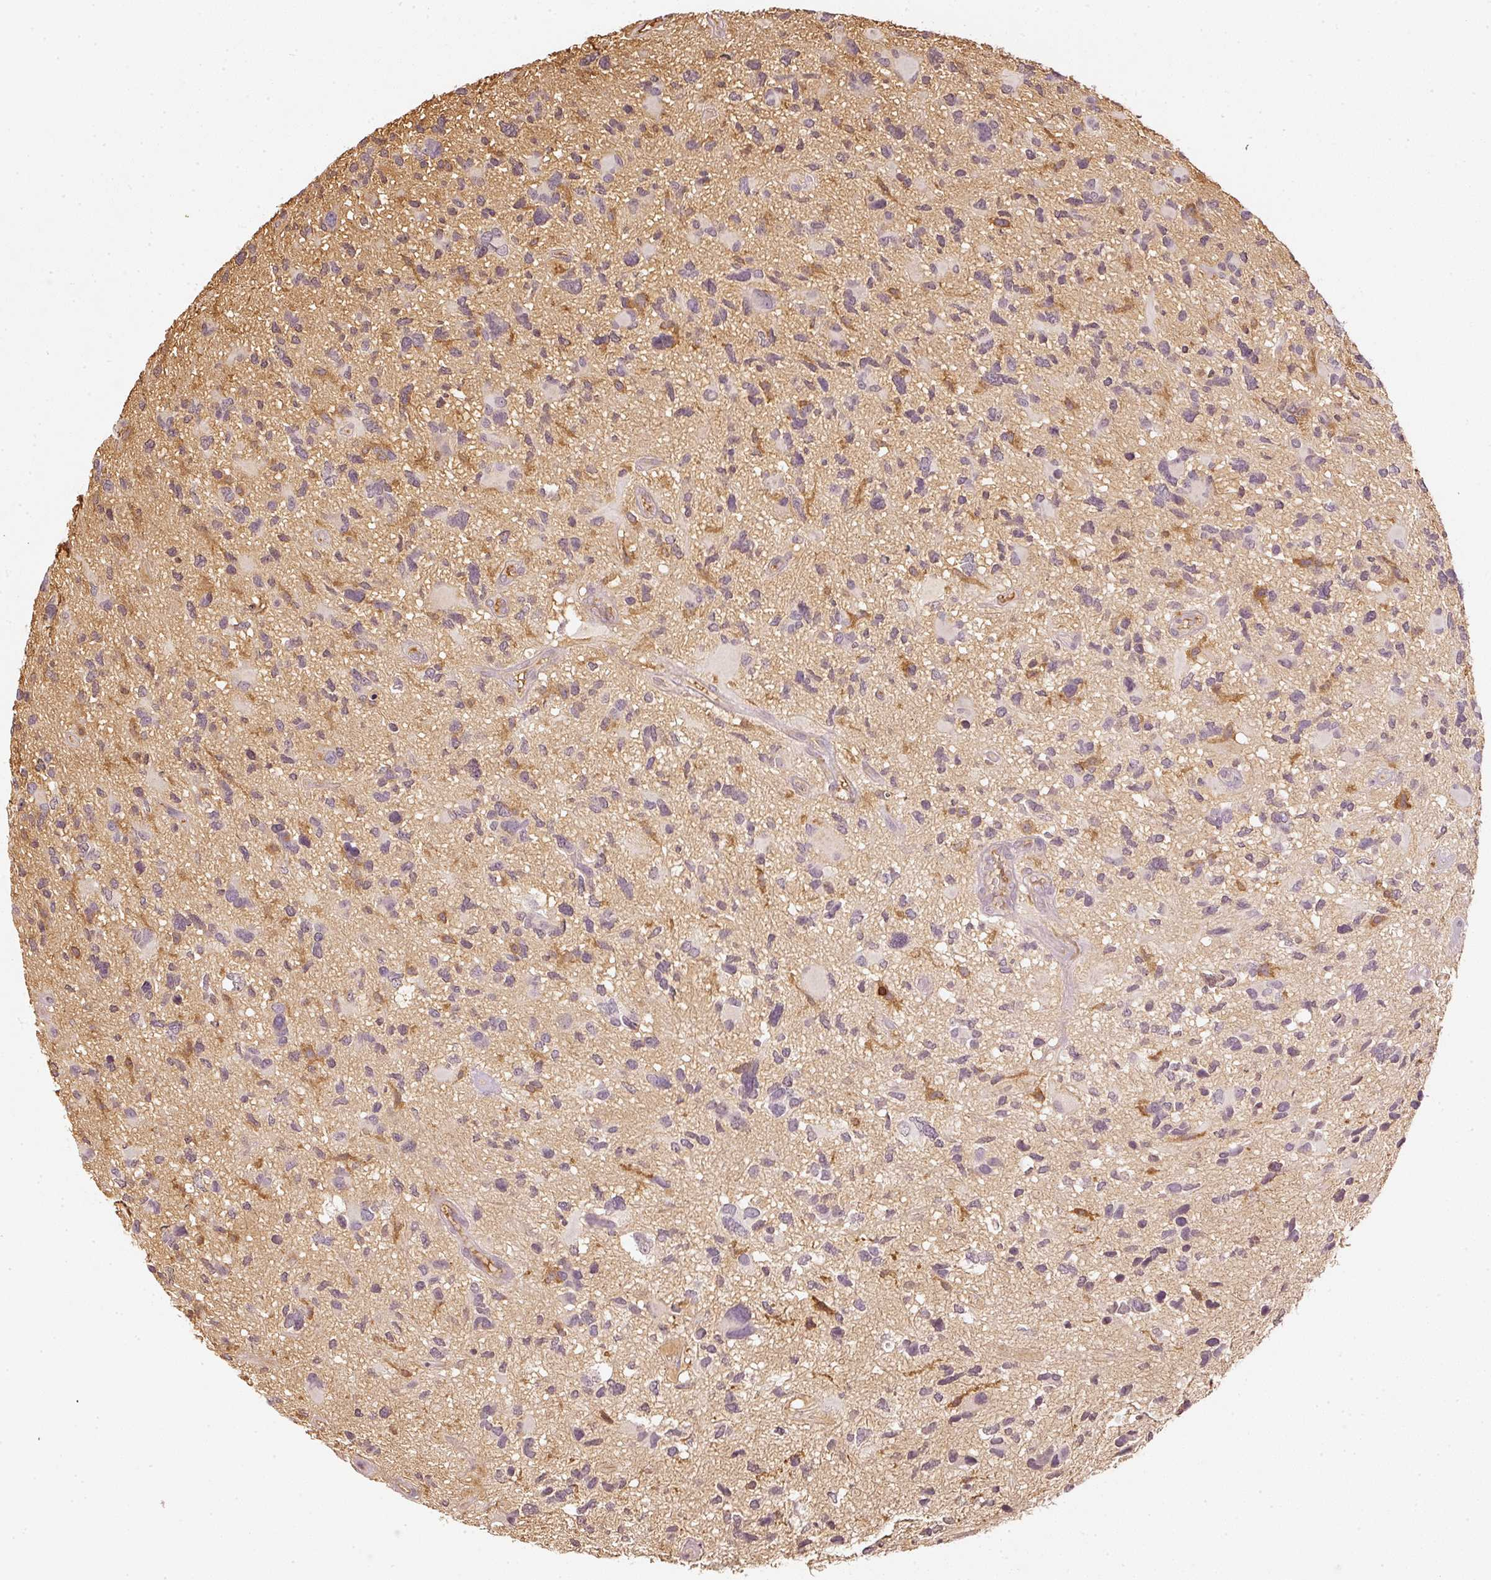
{"staining": {"intensity": "weak", "quantity": "<25%", "location": "cytoplasmic/membranous"}, "tissue": "glioma", "cell_type": "Tumor cells", "image_type": "cancer", "snomed": [{"axis": "morphology", "description": "Glioma, malignant, High grade"}, {"axis": "topography", "description": "Brain"}], "caption": "IHC histopathology image of glioma stained for a protein (brown), which exhibits no expression in tumor cells.", "gene": "EVL", "patient": {"sex": "female", "age": 11}}